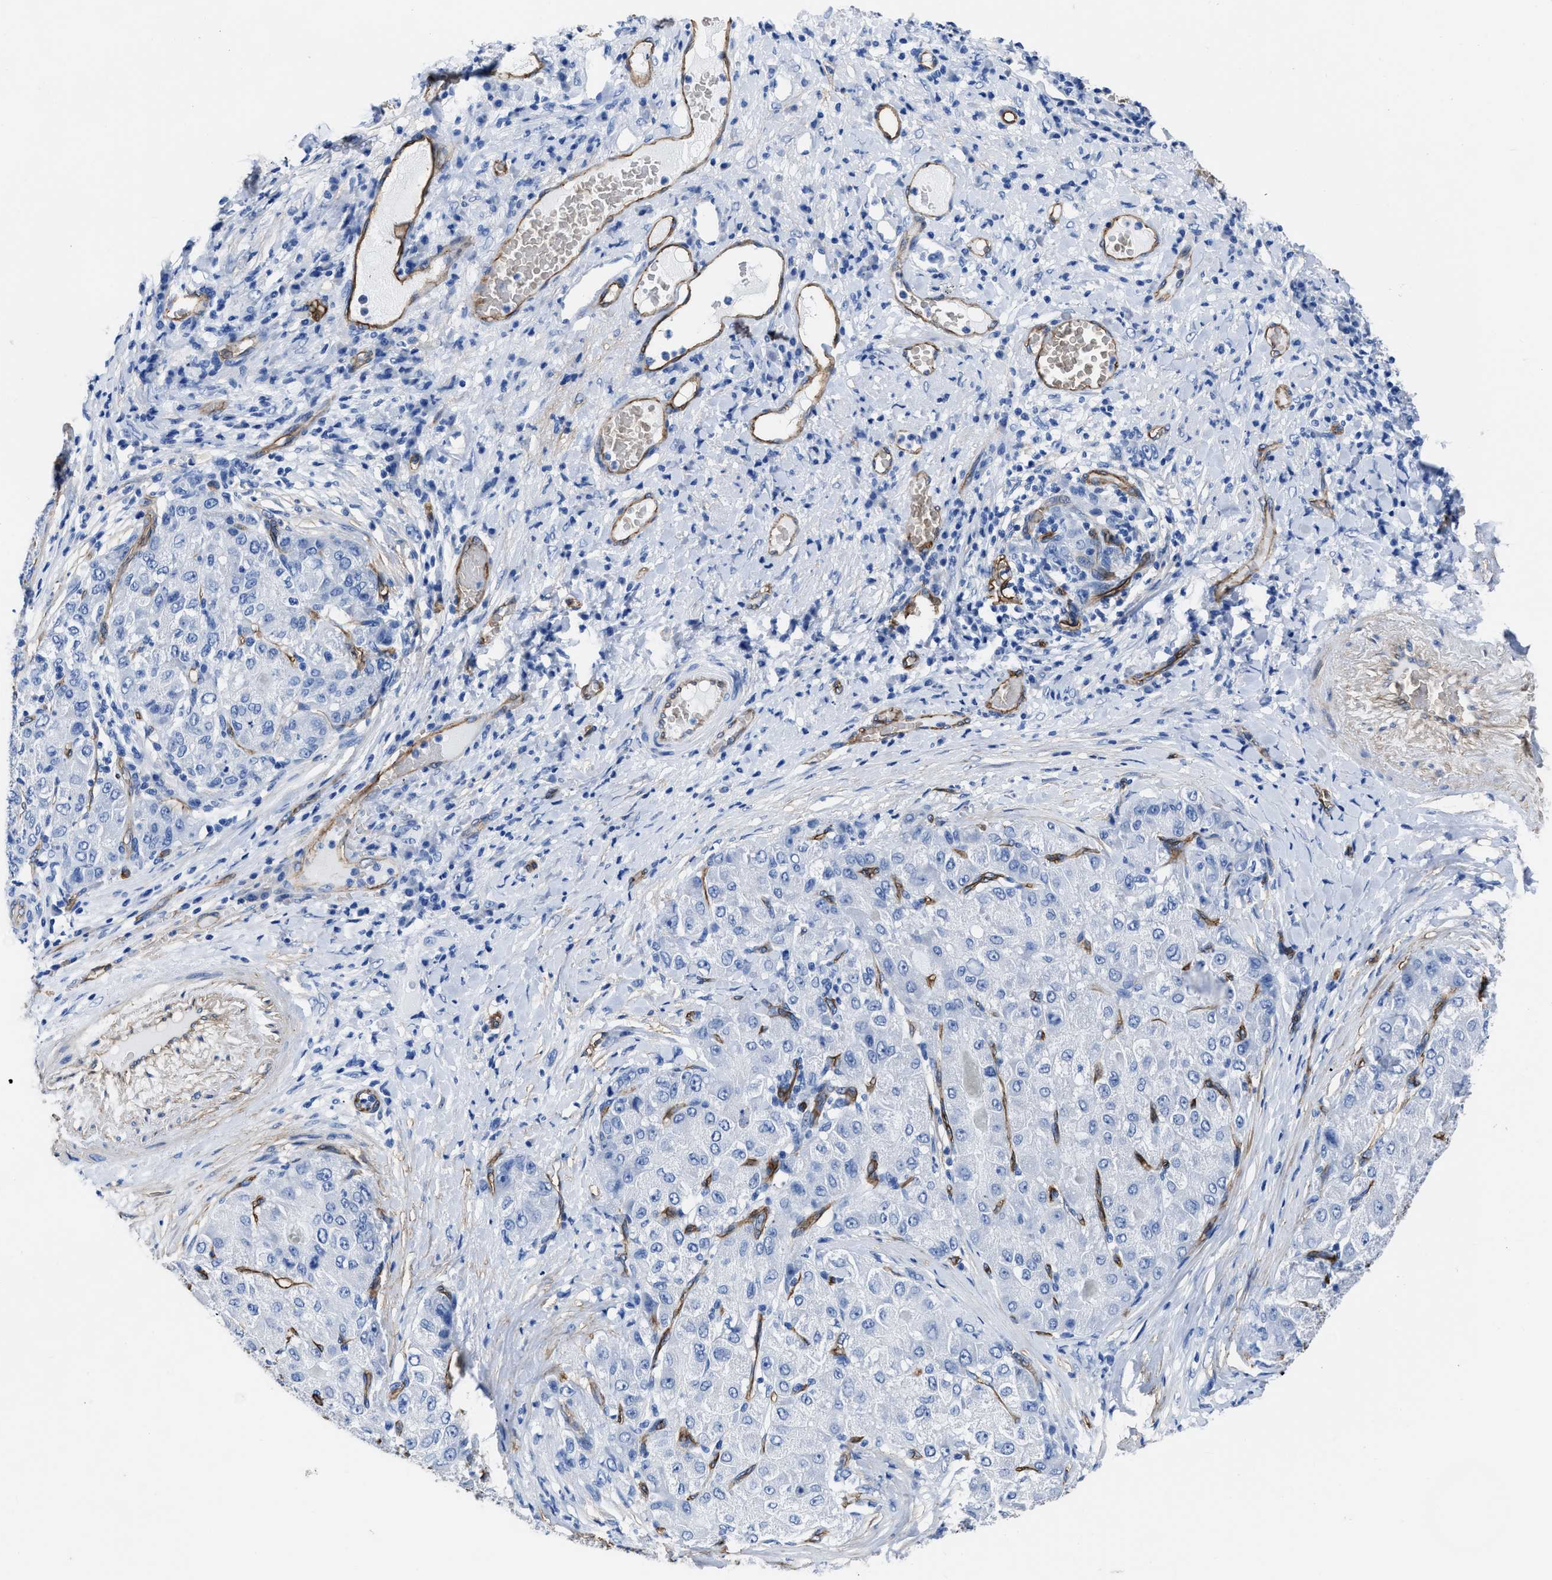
{"staining": {"intensity": "negative", "quantity": "none", "location": "none"}, "tissue": "liver cancer", "cell_type": "Tumor cells", "image_type": "cancer", "snomed": [{"axis": "morphology", "description": "Cholangiocarcinoma"}, {"axis": "topography", "description": "Liver"}], "caption": "A high-resolution image shows immunohistochemistry (IHC) staining of liver cancer (cholangiocarcinoma), which reveals no significant expression in tumor cells.", "gene": "AQP1", "patient": {"sex": "male", "age": 50}}